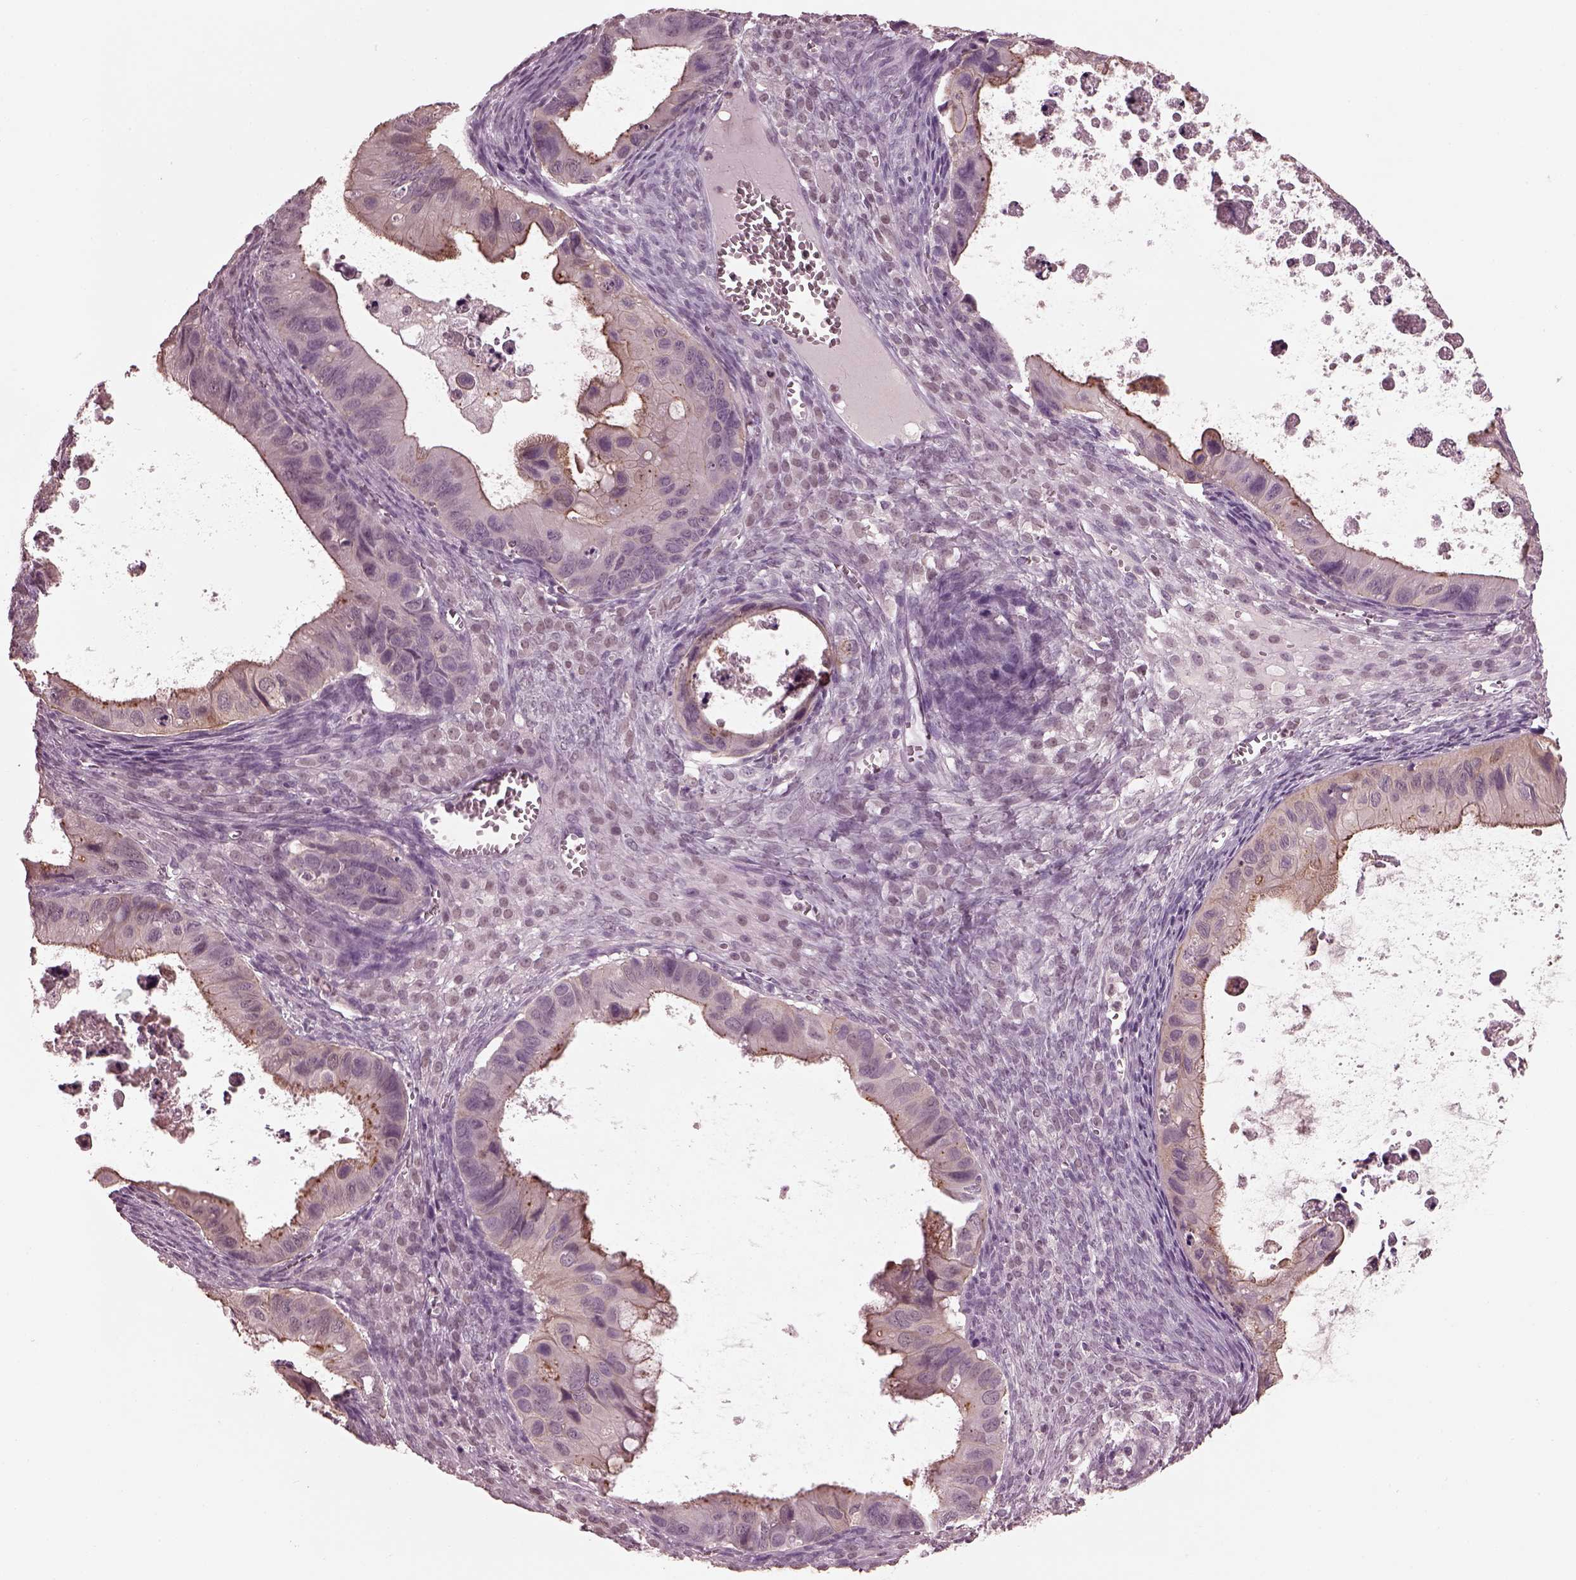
{"staining": {"intensity": "weak", "quantity": "<25%", "location": "cytoplasmic/membranous"}, "tissue": "ovarian cancer", "cell_type": "Tumor cells", "image_type": "cancer", "snomed": [{"axis": "morphology", "description": "Cystadenocarcinoma, mucinous, NOS"}, {"axis": "topography", "description": "Ovary"}], "caption": "An image of human ovarian cancer is negative for staining in tumor cells.", "gene": "TSKS", "patient": {"sex": "female", "age": 64}}